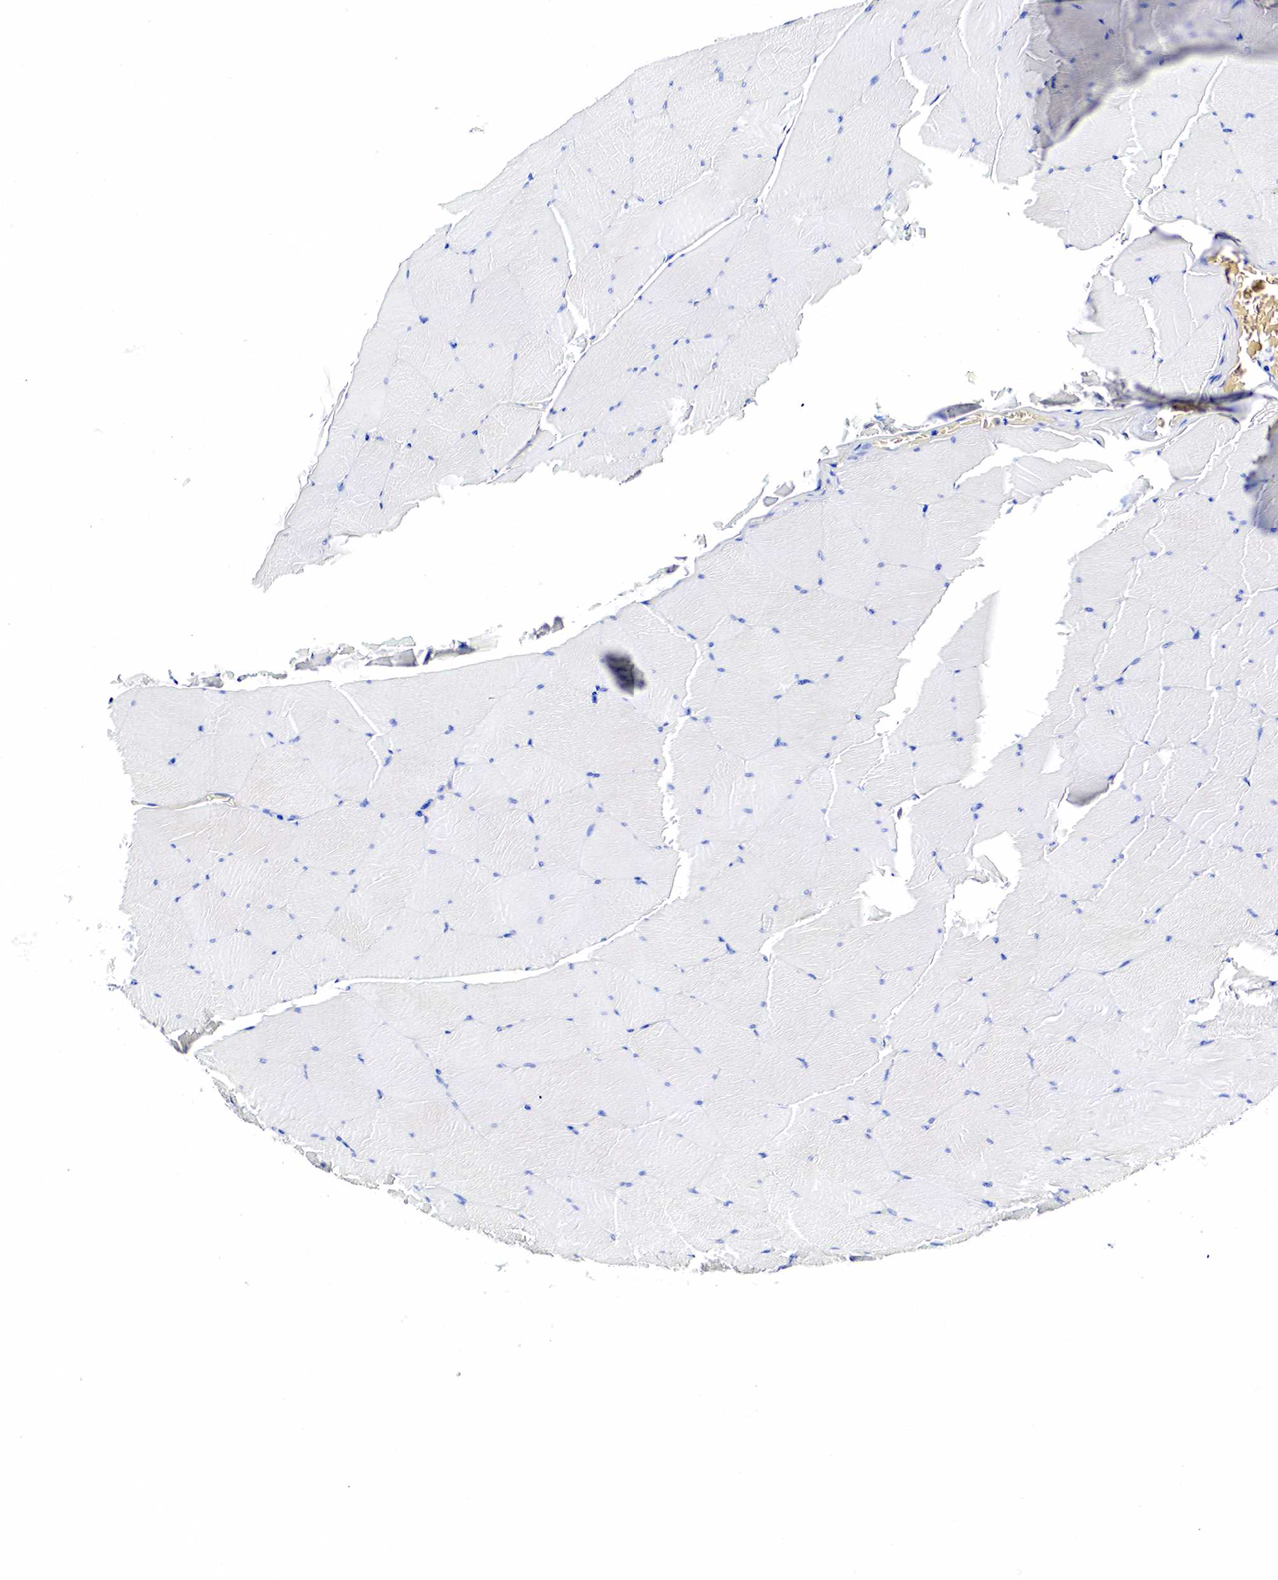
{"staining": {"intensity": "negative", "quantity": "none", "location": "none"}, "tissue": "skeletal muscle", "cell_type": "Myocytes", "image_type": "normal", "snomed": [{"axis": "morphology", "description": "Normal tissue, NOS"}, {"axis": "topography", "description": "Skeletal muscle"}, {"axis": "topography", "description": "Salivary gland"}], "caption": "IHC photomicrograph of benign skeletal muscle stained for a protein (brown), which shows no staining in myocytes. (DAB immunohistochemistry visualized using brightfield microscopy, high magnification).", "gene": "GCG", "patient": {"sex": "male", "age": 62}}